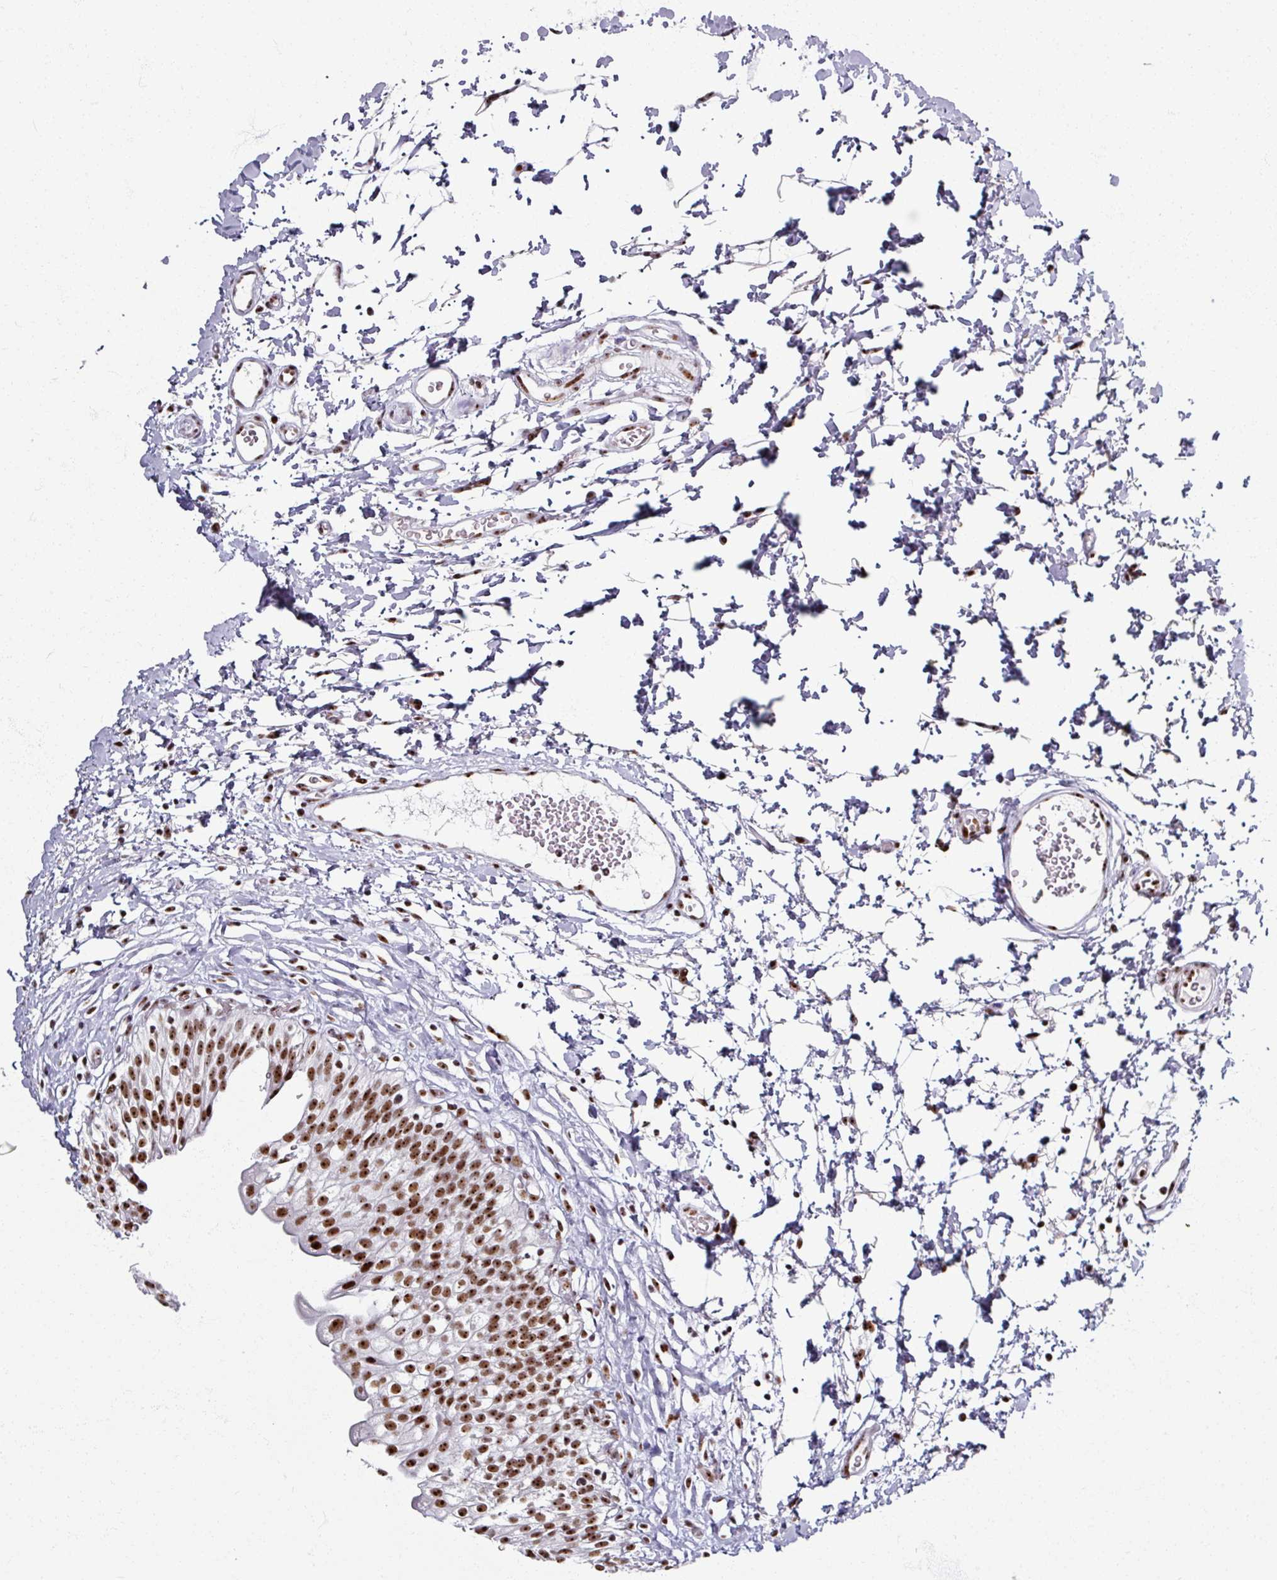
{"staining": {"intensity": "strong", "quantity": ">75%", "location": "nuclear"}, "tissue": "urinary bladder", "cell_type": "Urothelial cells", "image_type": "normal", "snomed": [{"axis": "morphology", "description": "Normal tissue, NOS"}, {"axis": "topography", "description": "Urinary bladder"}], "caption": "Protein staining displays strong nuclear positivity in about >75% of urothelial cells in normal urinary bladder.", "gene": "ADAR", "patient": {"sex": "male", "age": 51}}